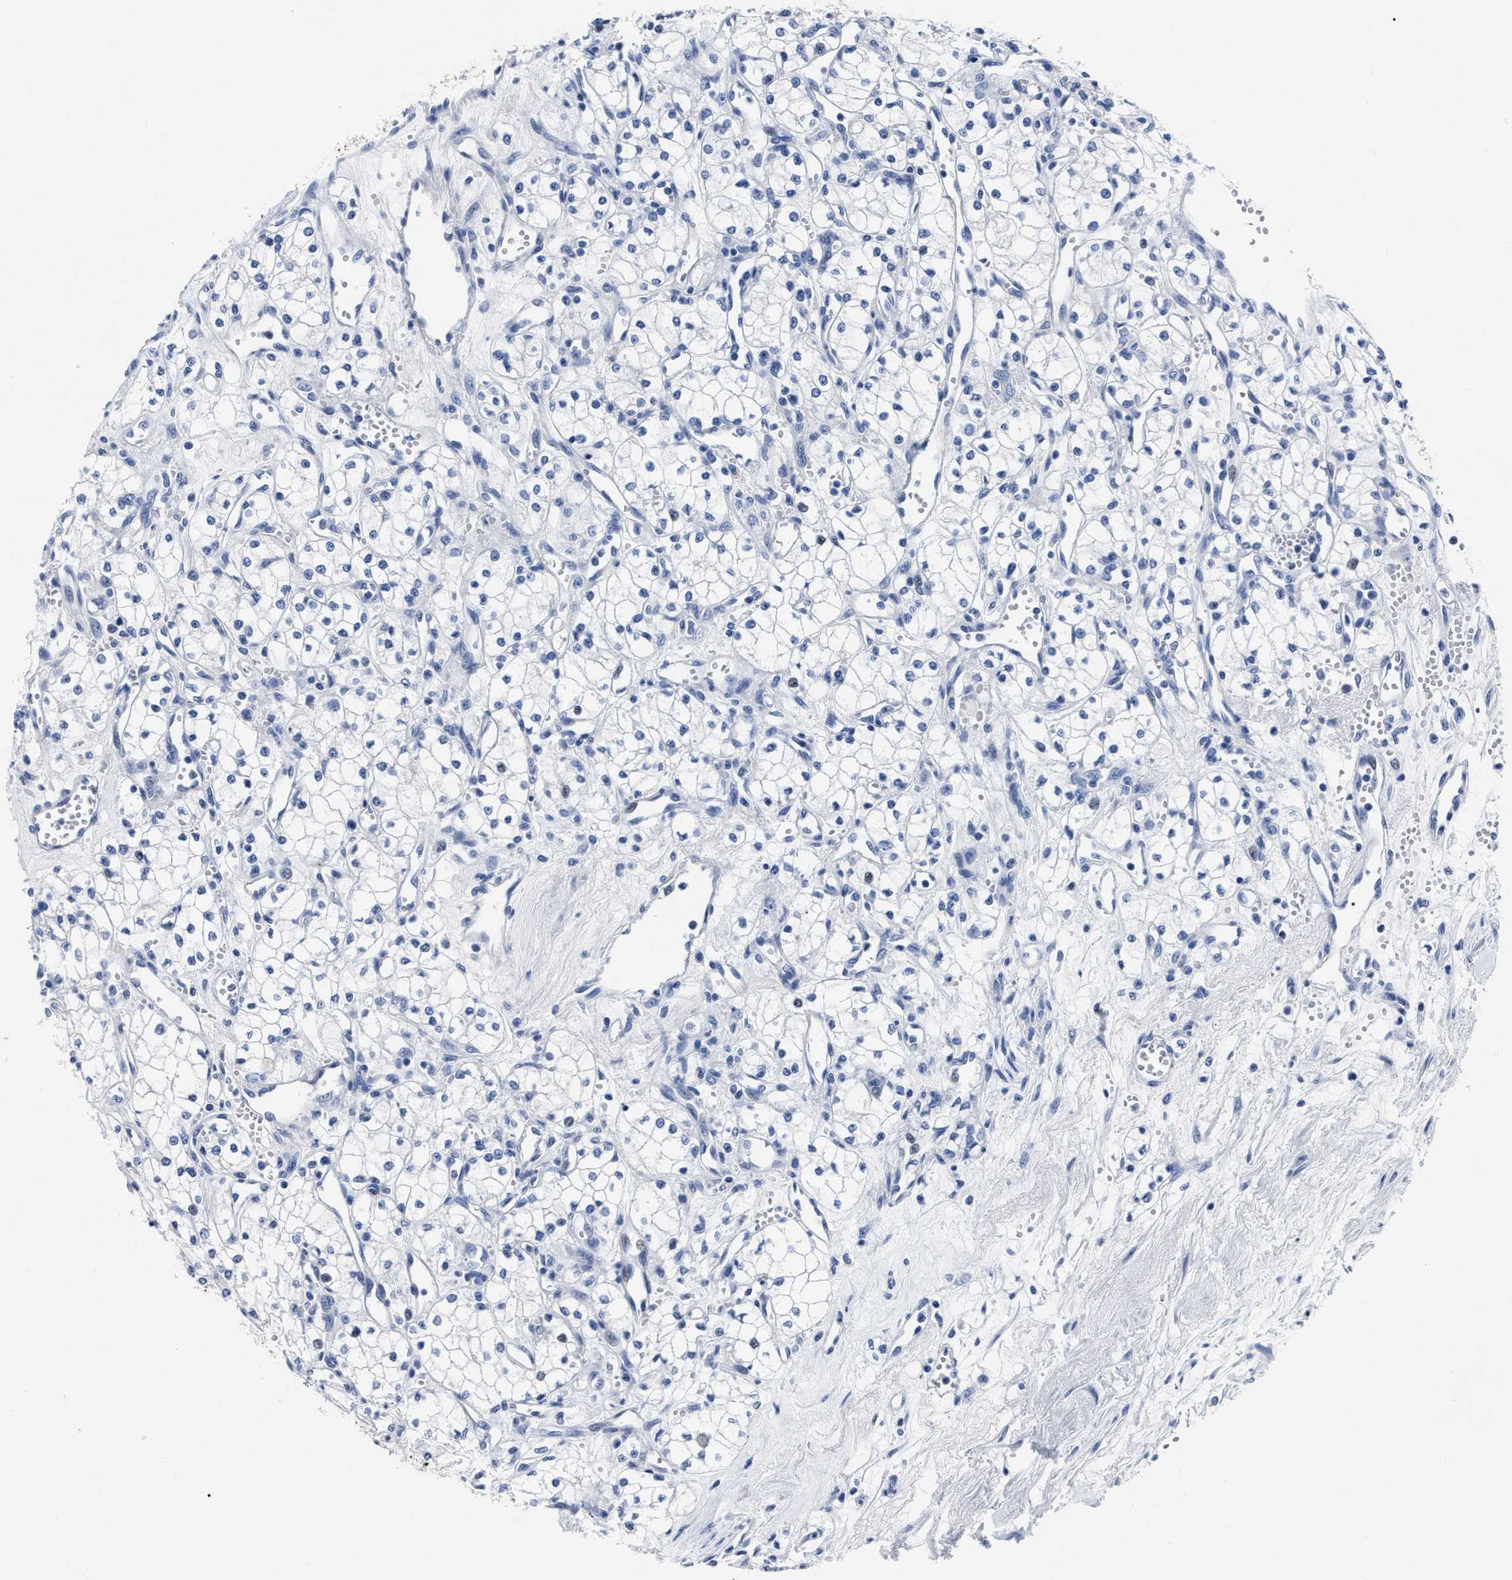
{"staining": {"intensity": "negative", "quantity": "none", "location": "none"}, "tissue": "renal cancer", "cell_type": "Tumor cells", "image_type": "cancer", "snomed": [{"axis": "morphology", "description": "Adenocarcinoma, NOS"}, {"axis": "topography", "description": "Kidney"}], "caption": "Immunohistochemistry of adenocarcinoma (renal) shows no positivity in tumor cells.", "gene": "MOV10L1", "patient": {"sex": "male", "age": 59}}